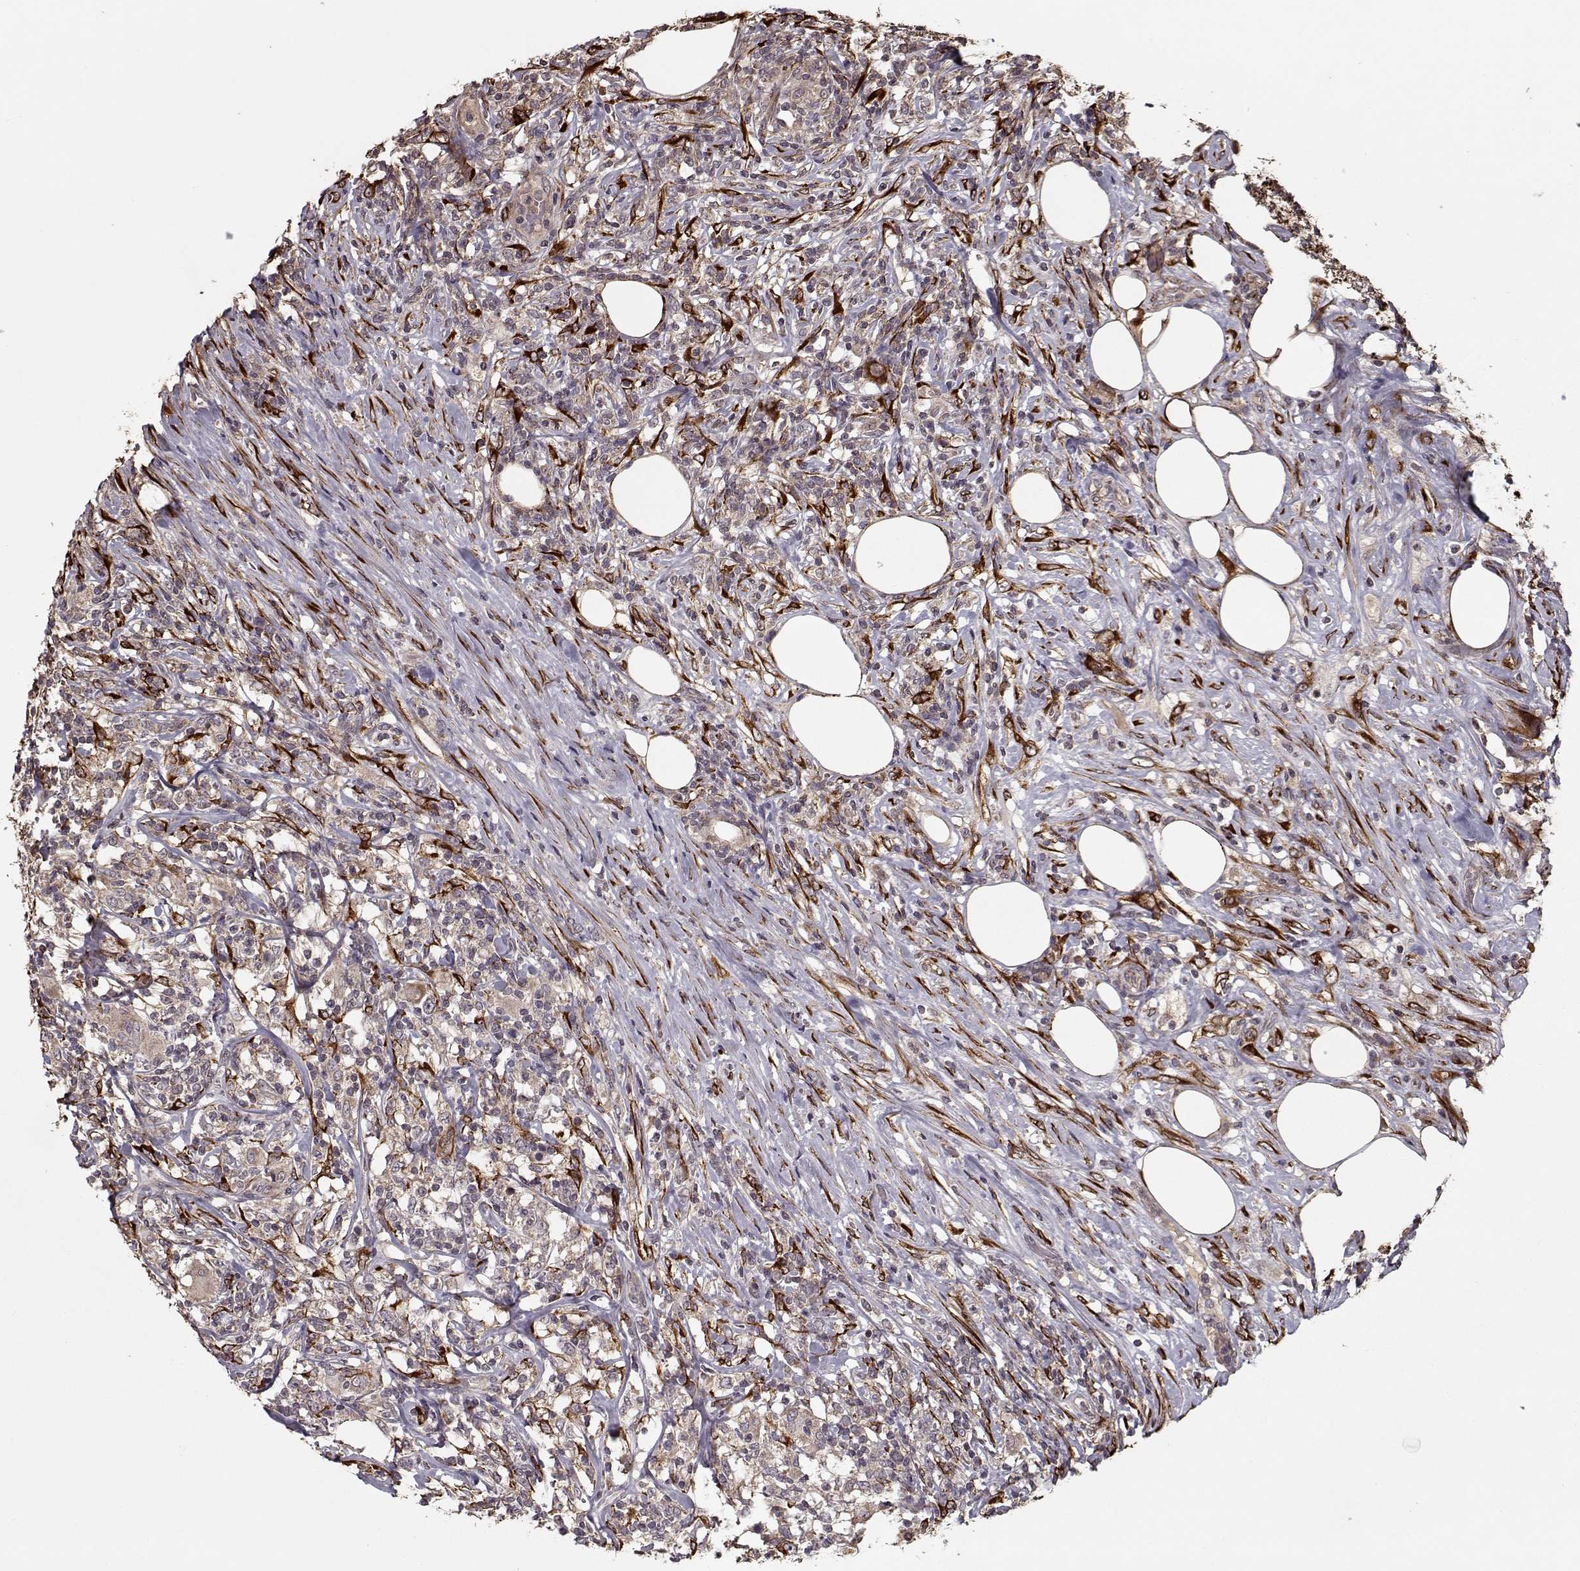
{"staining": {"intensity": "weak", "quantity": "25%-75%", "location": "cytoplasmic/membranous"}, "tissue": "lymphoma", "cell_type": "Tumor cells", "image_type": "cancer", "snomed": [{"axis": "morphology", "description": "Malignant lymphoma, non-Hodgkin's type, High grade"}, {"axis": "topography", "description": "Lymph node"}], "caption": "Lymphoma stained for a protein reveals weak cytoplasmic/membranous positivity in tumor cells. (DAB = brown stain, brightfield microscopy at high magnification).", "gene": "IMMP1L", "patient": {"sex": "female", "age": 84}}